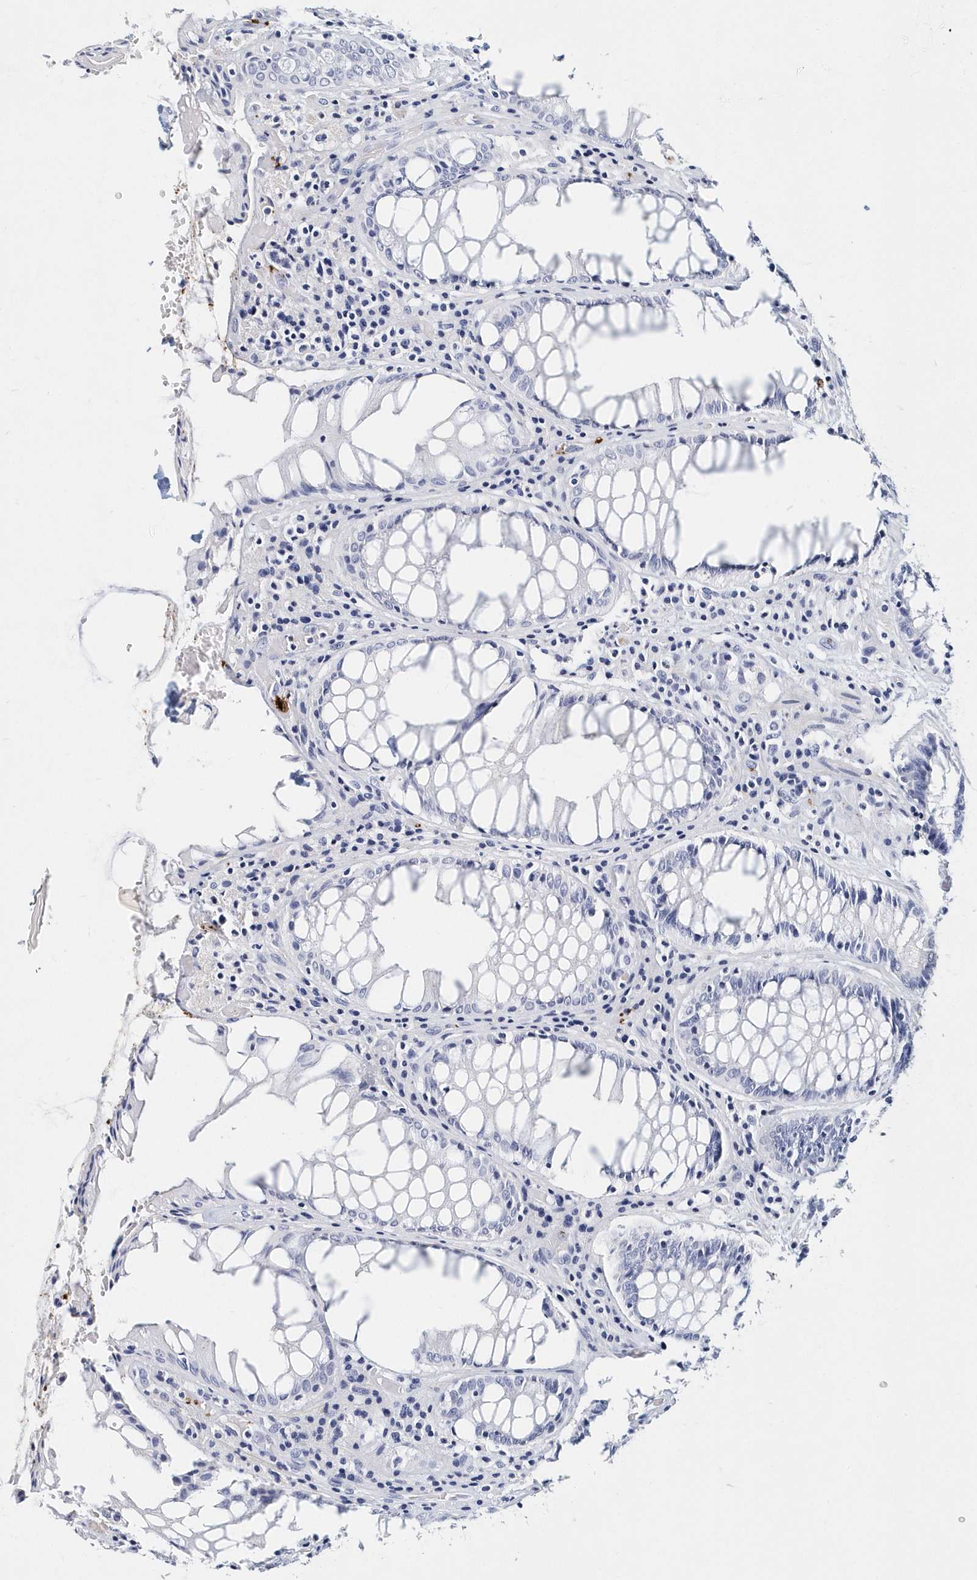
{"staining": {"intensity": "negative", "quantity": "none", "location": "none"}, "tissue": "rectum", "cell_type": "Glandular cells", "image_type": "normal", "snomed": [{"axis": "morphology", "description": "Normal tissue, NOS"}, {"axis": "topography", "description": "Rectum"}], "caption": "Immunohistochemical staining of normal human rectum demonstrates no significant staining in glandular cells.", "gene": "ITGA2B", "patient": {"sex": "male", "age": 64}}